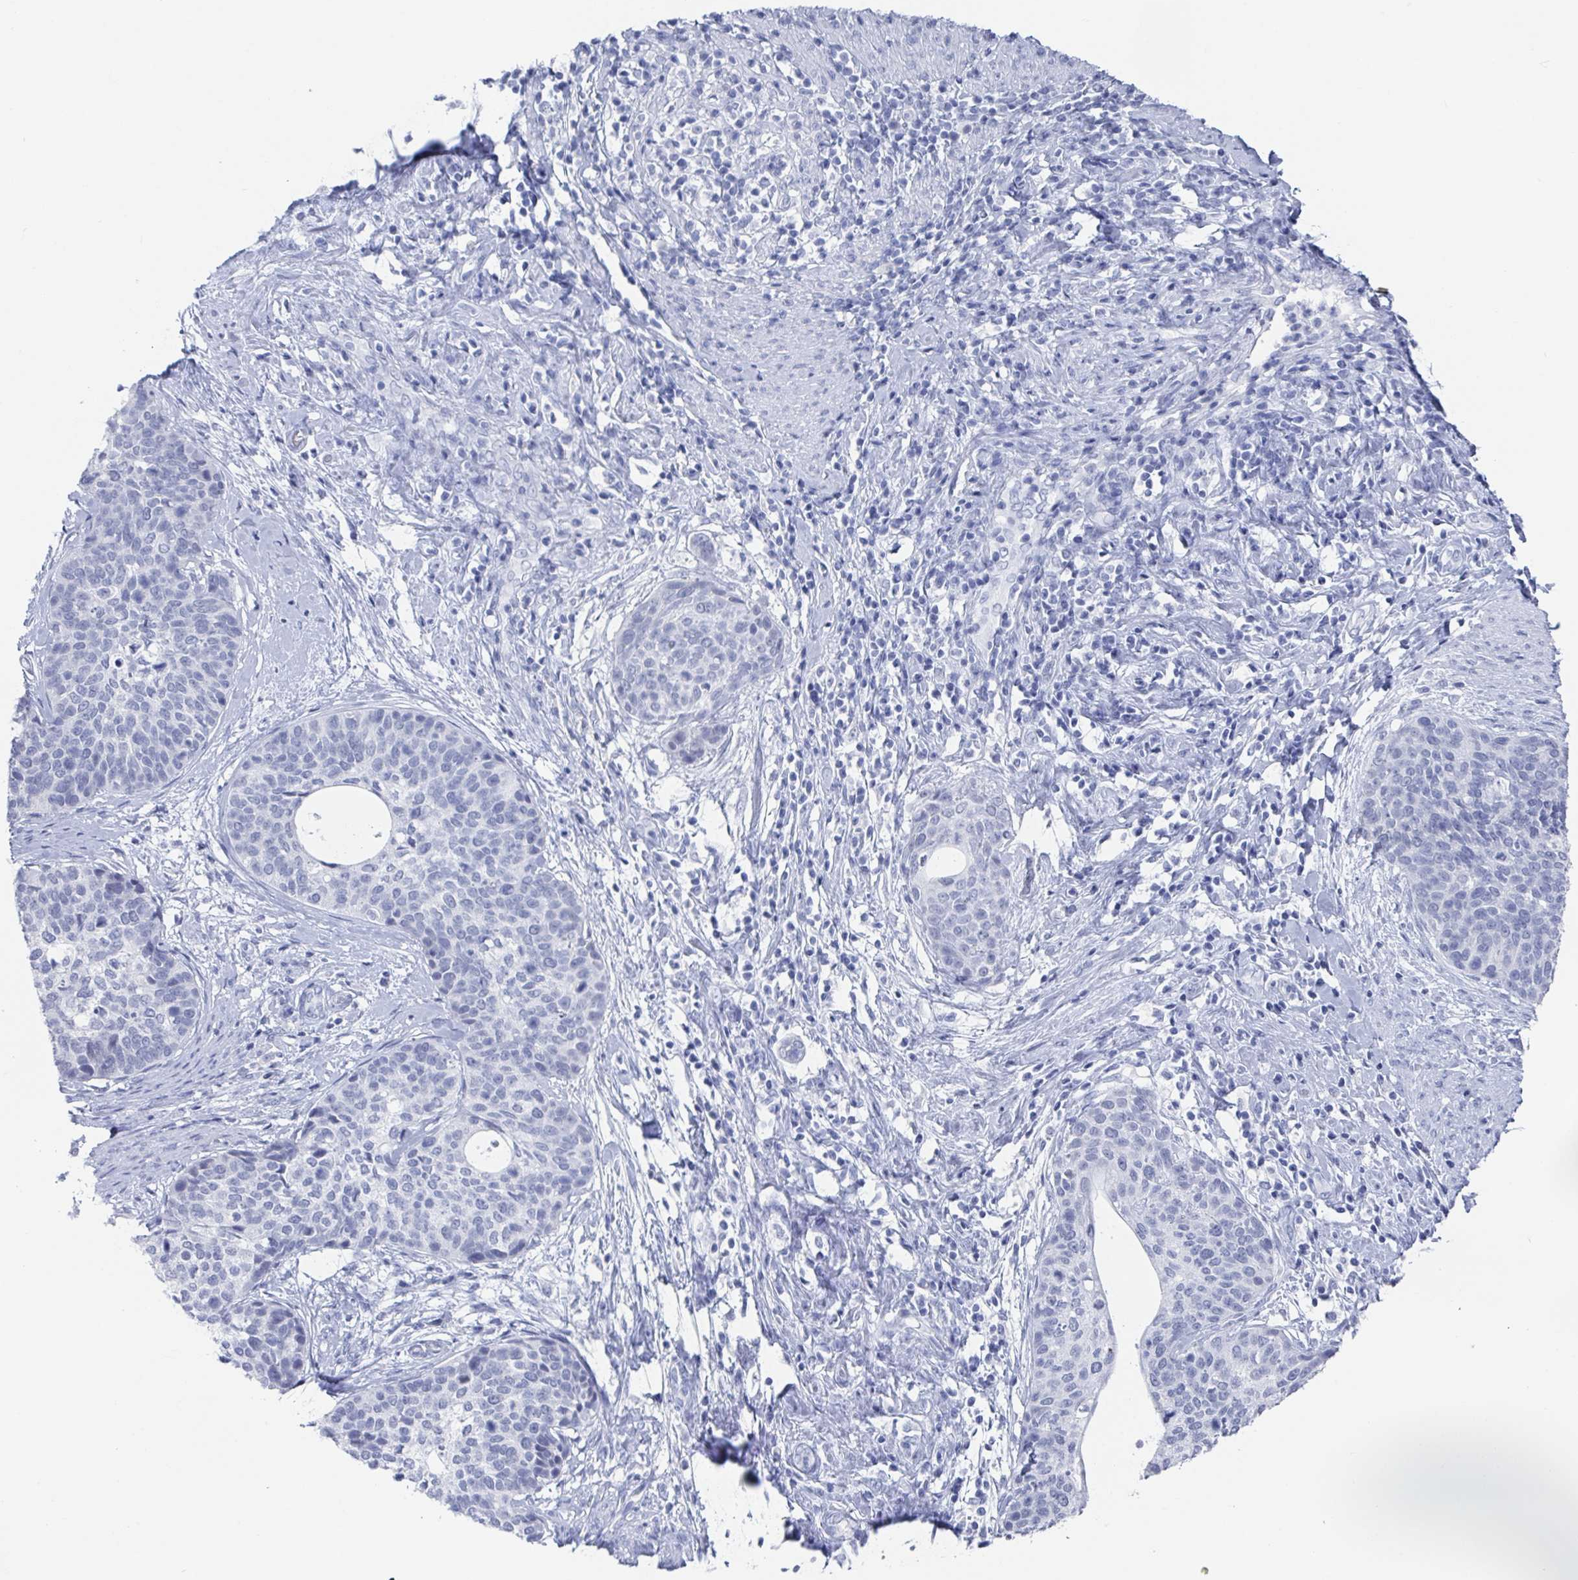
{"staining": {"intensity": "negative", "quantity": "none", "location": "none"}, "tissue": "cervical cancer", "cell_type": "Tumor cells", "image_type": "cancer", "snomed": [{"axis": "morphology", "description": "Squamous cell carcinoma, NOS"}, {"axis": "topography", "description": "Cervix"}], "caption": "Immunohistochemical staining of human squamous cell carcinoma (cervical) demonstrates no significant expression in tumor cells.", "gene": "CAMKV", "patient": {"sex": "female", "age": 69}}